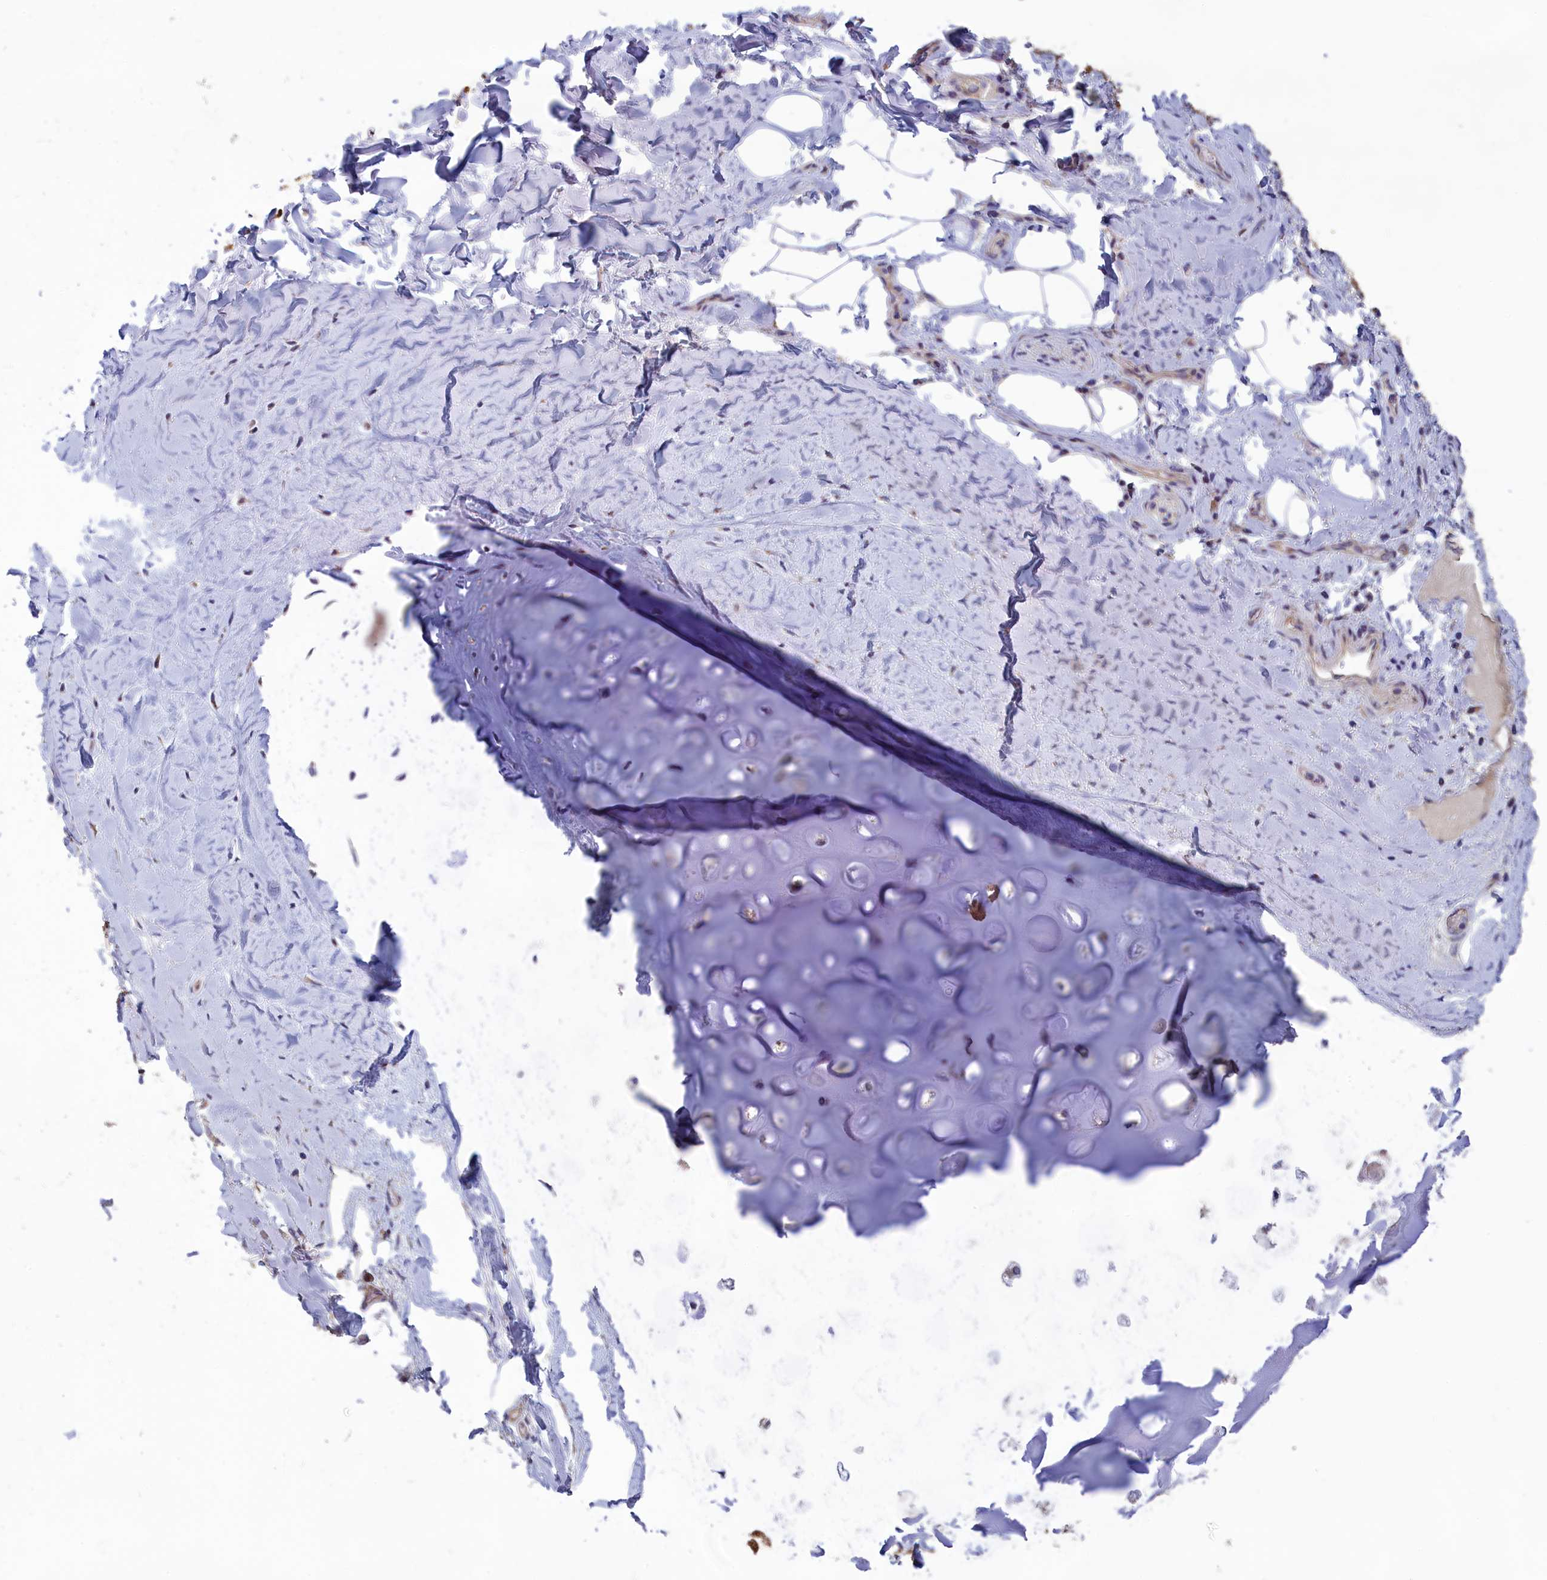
{"staining": {"intensity": "negative", "quantity": "none", "location": "none"}, "tissue": "adipose tissue", "cell_type": "Adipocytes", "image_type": "normal", "snomed": [{"axis": "morphology", "description": "Normal tissue, NOS"}, {"axis": "topography", "description": "Lymph node"}, {"axis": "topography", "description": "Cartilage tissue"}, {"axis": "topography", "description": "Bronchus"}], "caption": "Protein analysis of unremarkable adipose tissue exhibits no significant positivity in adipocytes.", "gene": "HECA", "patient": {"sex": "male", "age": 63}}